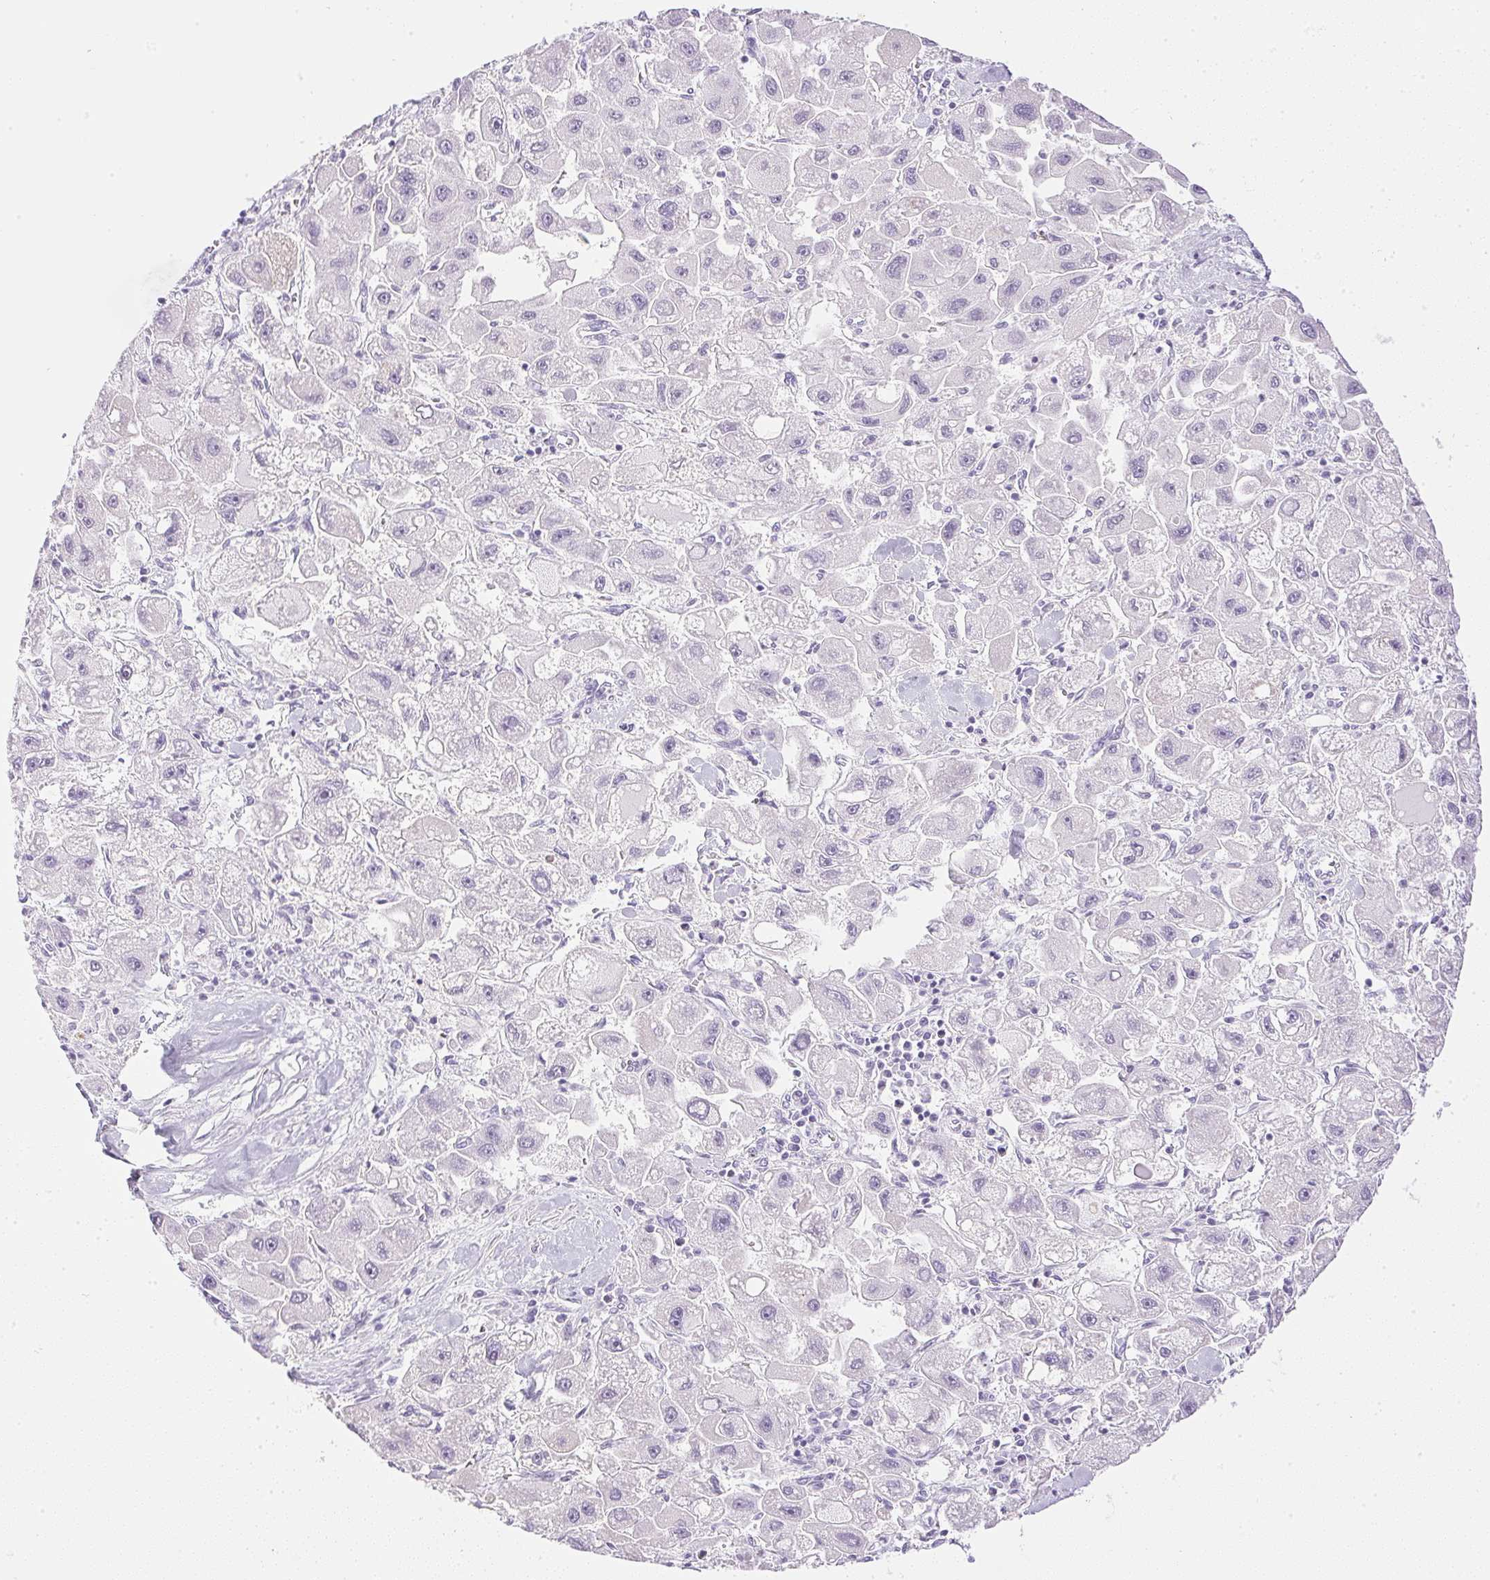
{"staining": {"intensity": "negative", "quantity": "none", "location": "none"}, "tissue": "liver cancer", "cell_type": "Tumor cells", "image_type": "cancer", "snomed": [{"axis": "morphology", "description": "Carcinoma, Hepatocellular, NOS"}, {"axis": "topography", "description": "Liver"}], "caption": "Tumor cells are negative for protein expression in human hepatocellular carcinoma (liver). Brightfield microscopy of immunohistochemistry (IHC) stained with DAB (brown) and hematoxylin (blue), captured at high magnification.", "gene": "CPB1", "patient": {"sex": "male", "age": 24}}